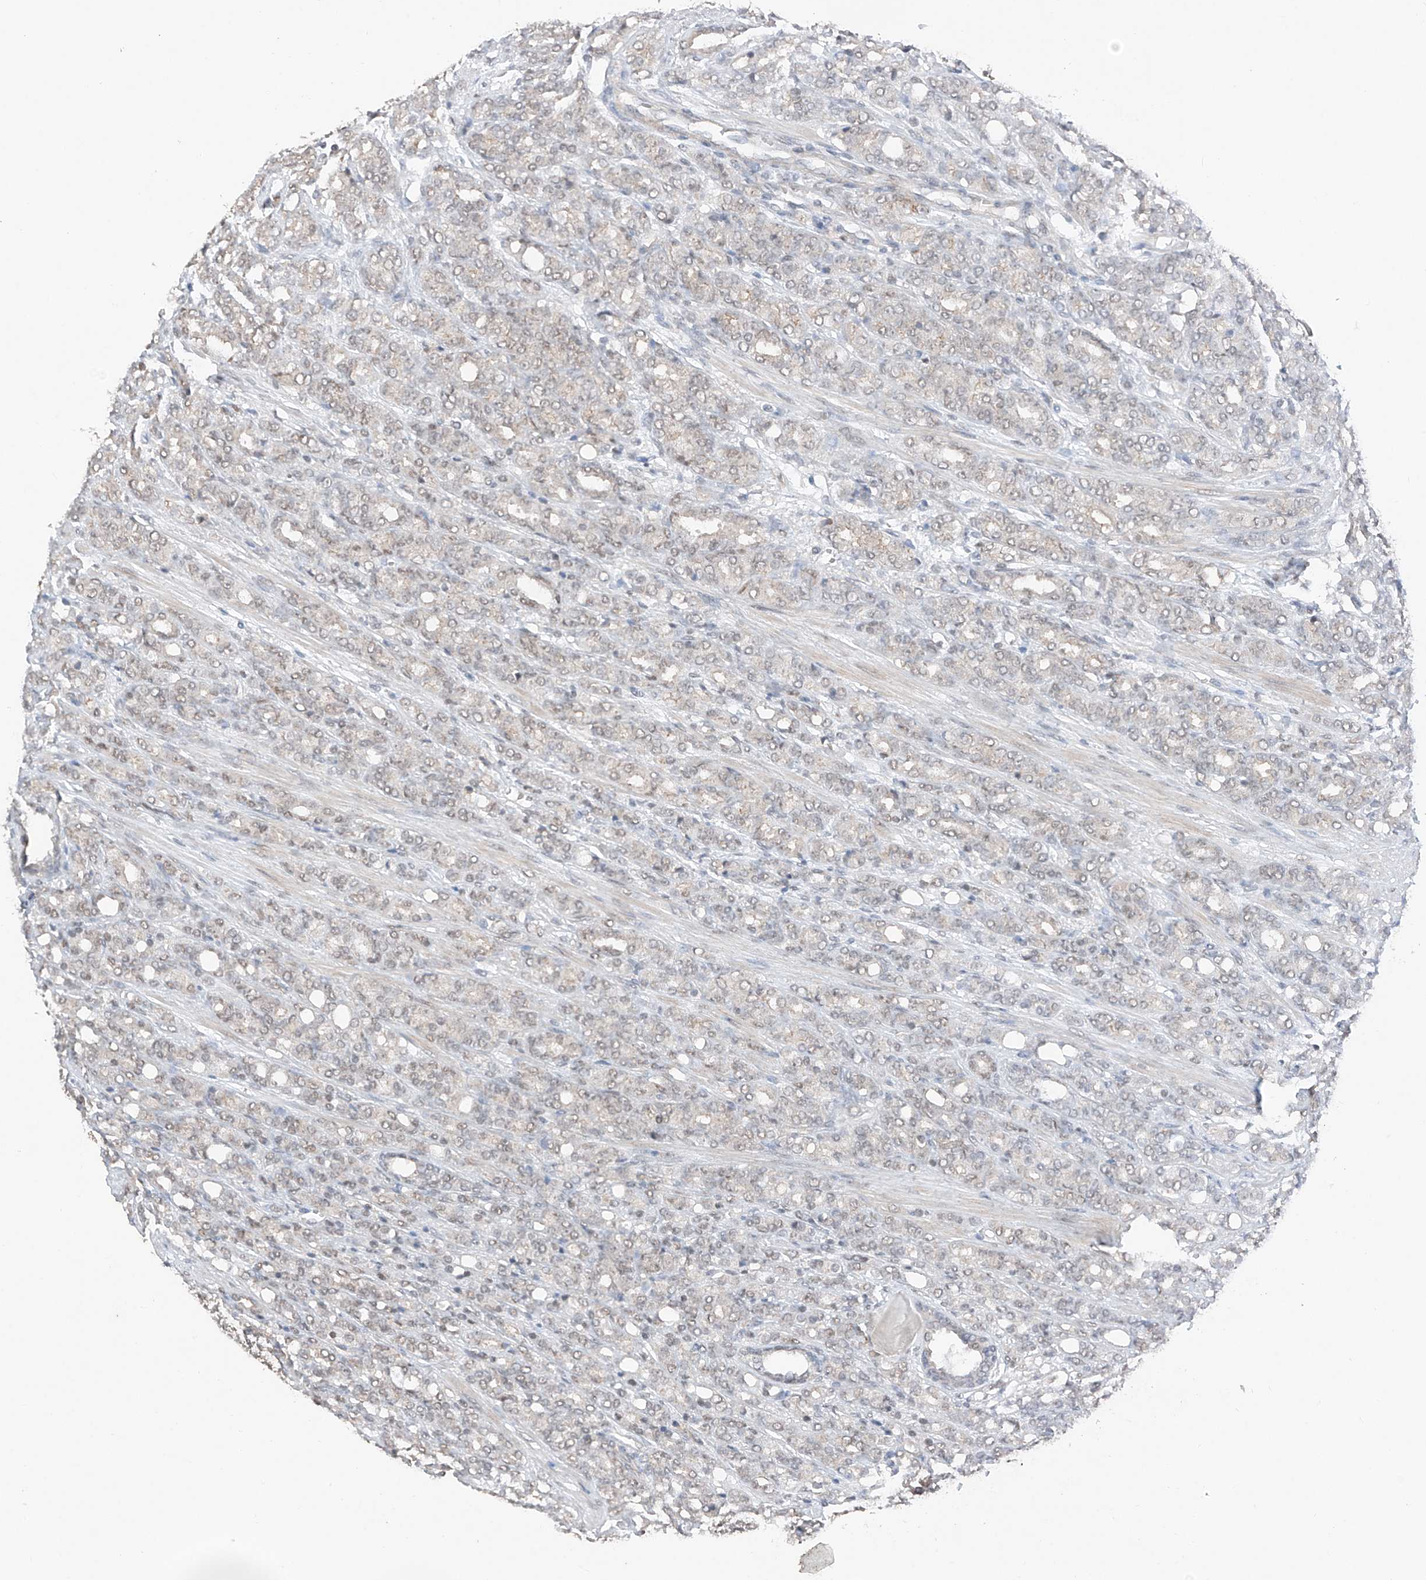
{"staining": {"intensity": "weak", "quantity": "25%-75%", "location": "cytoplasmic/membranous,nuclear"}, "tissue": "prostate cancer", "cell_type": "Tumor cells", "image_type": "cancer", "snomed": [{"axis": "morphology", "description": "Adenocarcinoma, High grade"}, {"axis": "topography", "description": "Prostate"}], "caption": "IHC micrograph of human prostate cancer (adenocarcinoma (high-grade)) stained for a protein (brown), which displays low levels of weak cytoplasmic/membranous and nuclear staining in approximately 25%-75% of tumor cells.", "gene": "TBX4", "patient": {"sex": "male", "age": 62}}